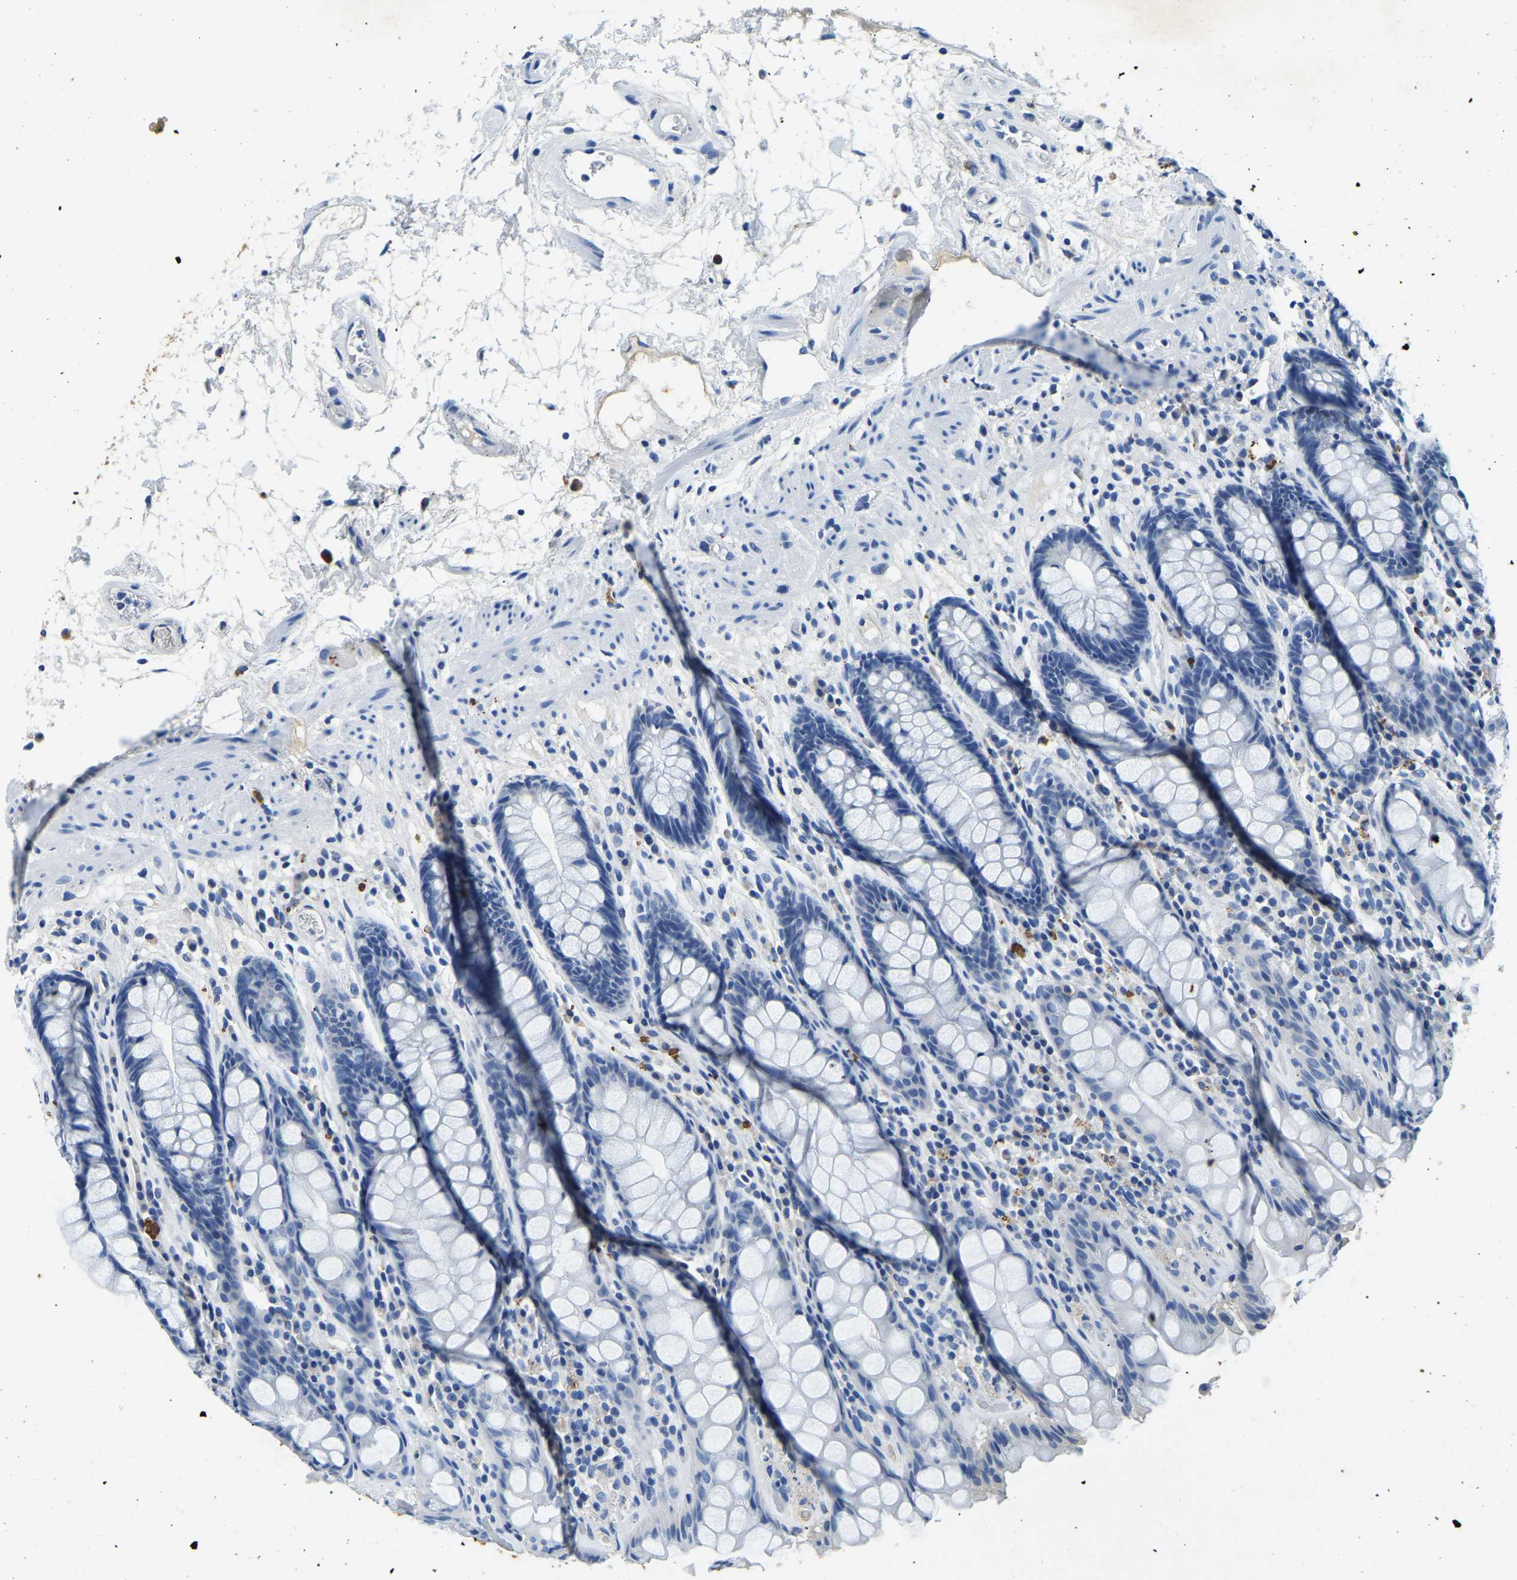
{"staining": {"intensity": "moderate", "quantity": "<25%", "location": "cytoplasmic/membranous"}, "tissue": "rectum", "cell_type": "Glandular cells", "image_type": "normal", "snomed": [{"axis": "morphology", "description": "Normal tissue, NOS"}, {"axis": "topography", "description": "Rectum"}], "caption": "Immunohistochemical staining of normal human rectum shows <25% levels of moderate cytoplasmic/membranous protein positivity in about <25% of glandular cells. The staining is performed using DAB (3,3'-diaminobenzidine) brown chromogen to label protein expression. The nuclei are counter-stained blue using hematoxylin.", "gene": "UBN2", "patient": {"sex": "male", "age": 64}}